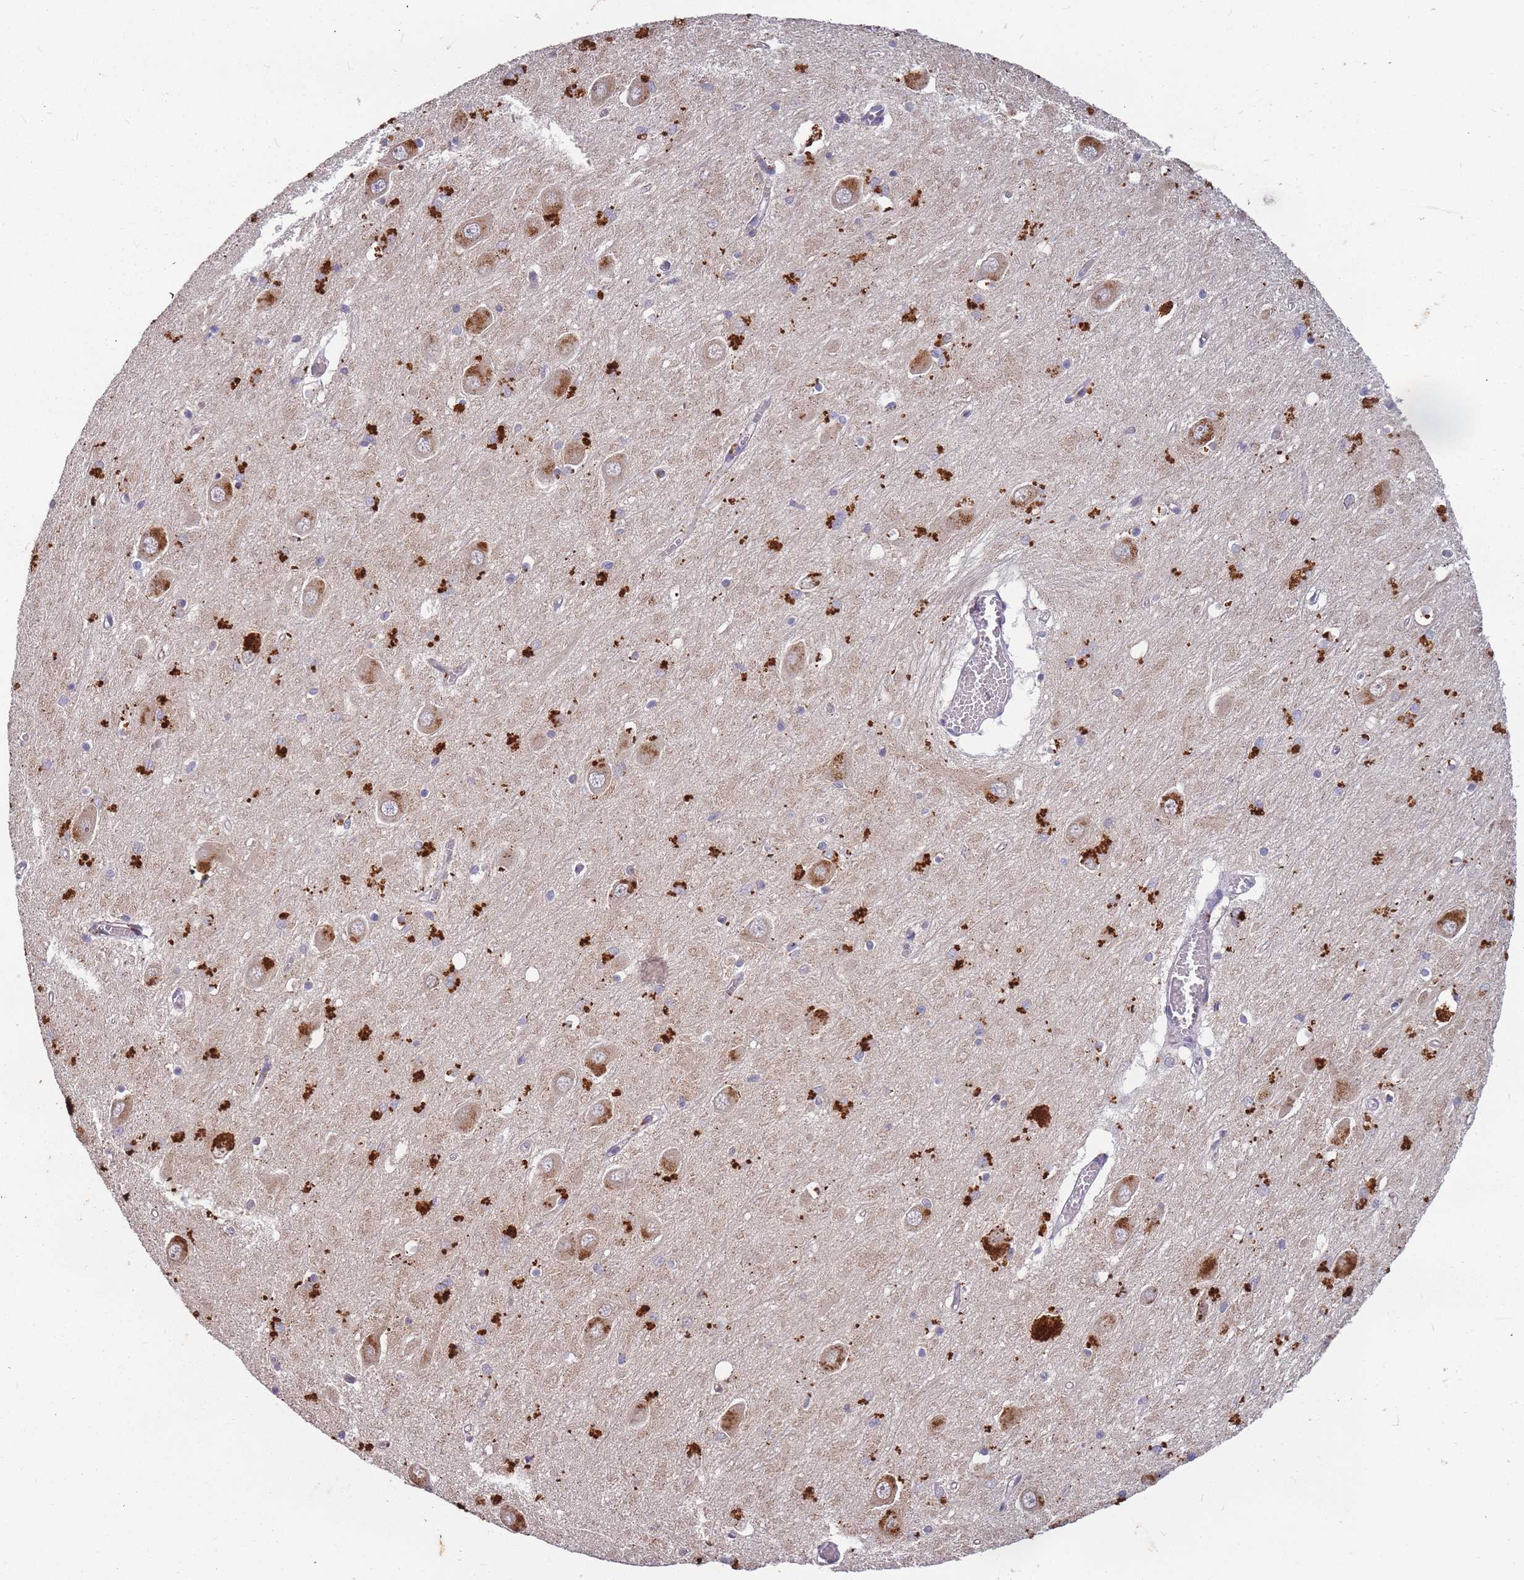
{"staining": {"intensity": "strong", "quantity": ">75%", "location": "cytoplasmic/membranous"}, "tissue": "hippocampus", "cell_type": "Glial cells", "image_type": "normal", "snomed": [{"axis": "morphology", "description": "Normal tissue, NOS"}, {"axis": "topography", "description": "Hippocampus"}], "caption": "Hippocampus stained with DAB immunohistochemistry (IHC) exhibits high levels of strong cytoplasmic/membranous expression in approximately >75% of glial cells.", "gene": "ATG5", "patient": {"sex": "male", "age": 70}}